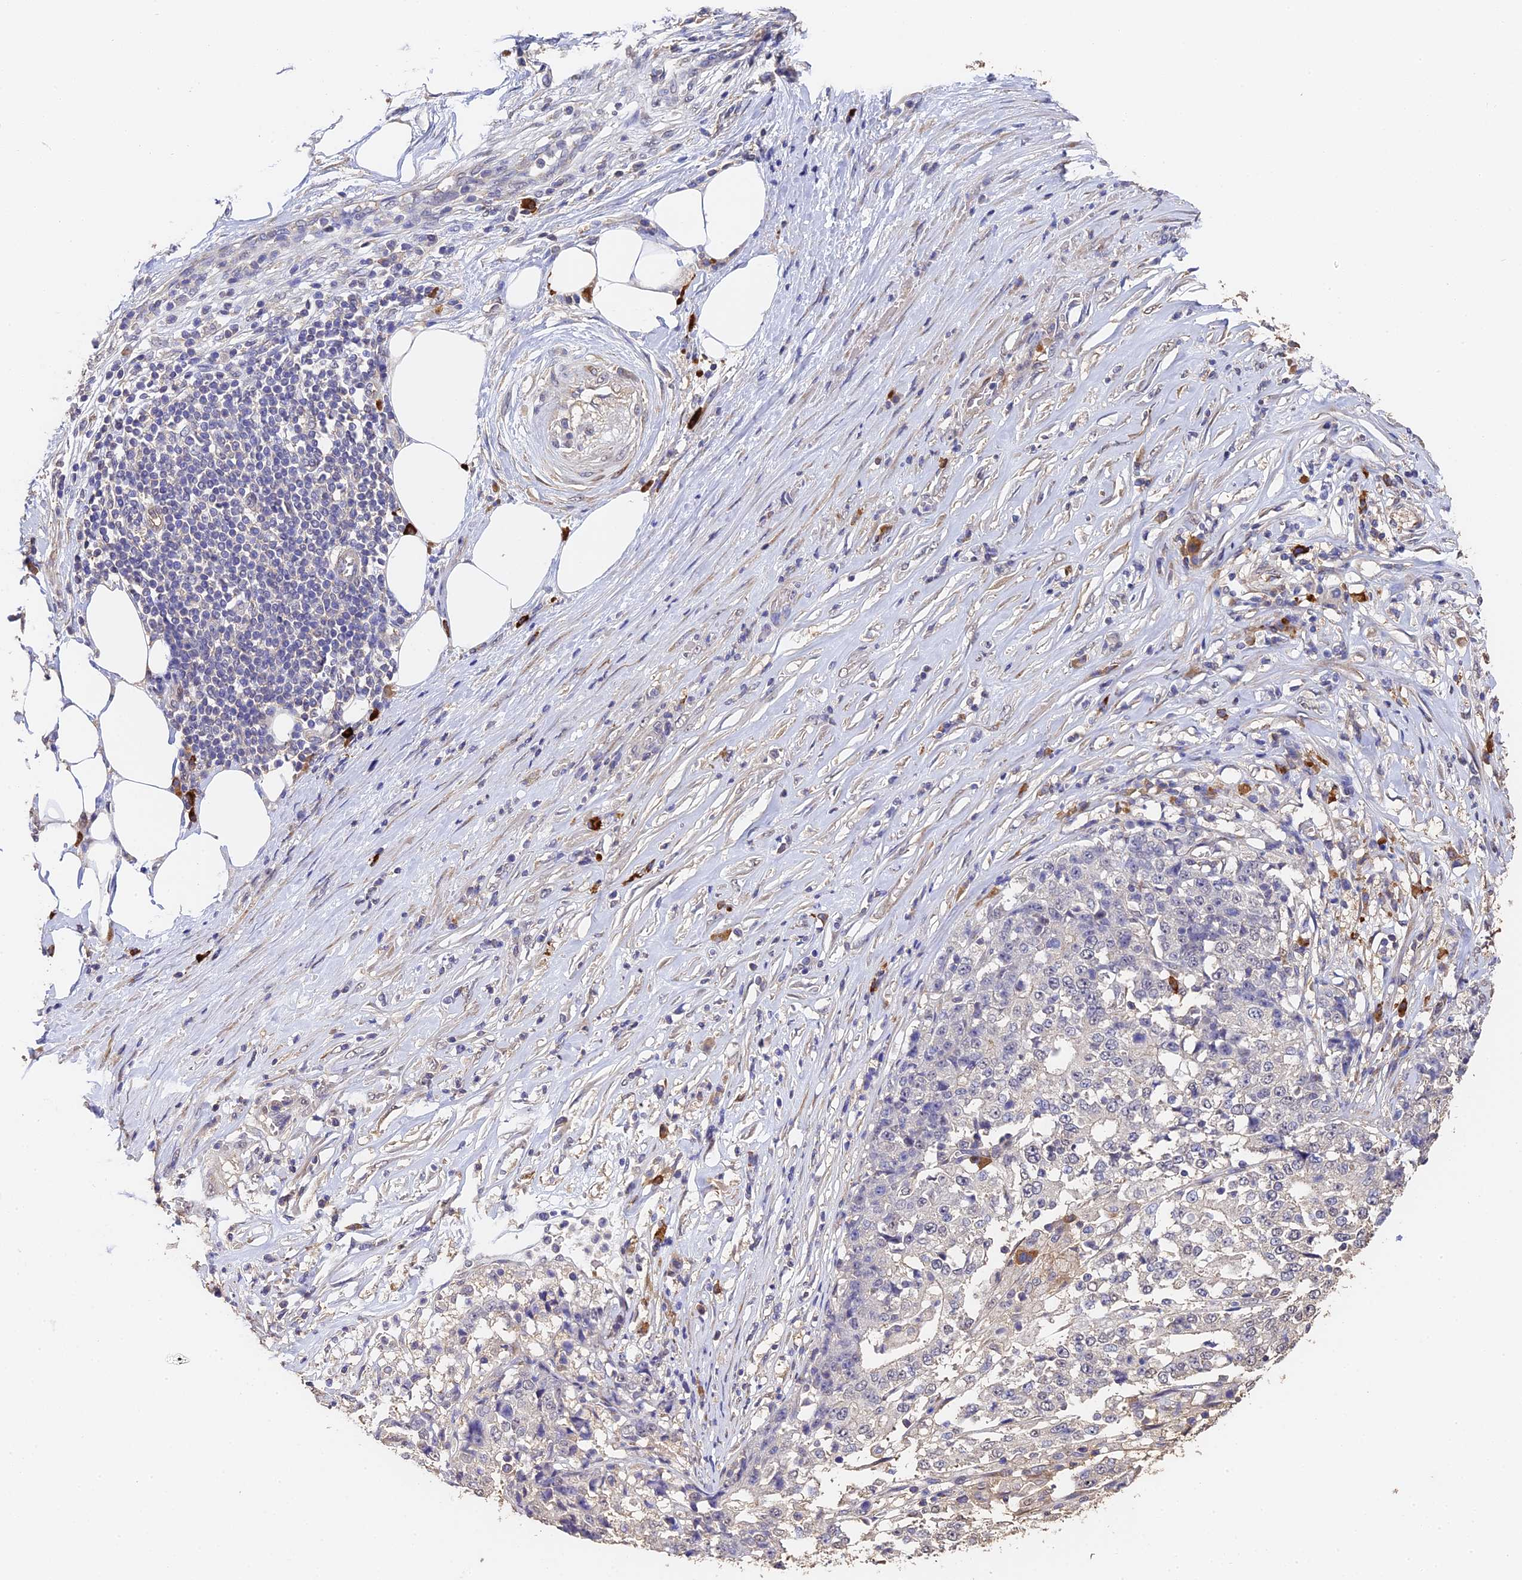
{"staining": {"intensity": "negative", "quantity": "none", "location": "none"}, "tissue": "stomach cancer", "cell_type": "Tumor cells", "image_type": "cancer", "snomed": [{"axis": "morphology", "description": "Adenocarcinoma, NOS"}, {"axis": "topography", "description": "Stomach"}], "caption": "Image shows no significant protein expression in tumor cells of stomach cancer.", "gene": "SLC11A1", "patient": {"sex": "male", "age": 59}}